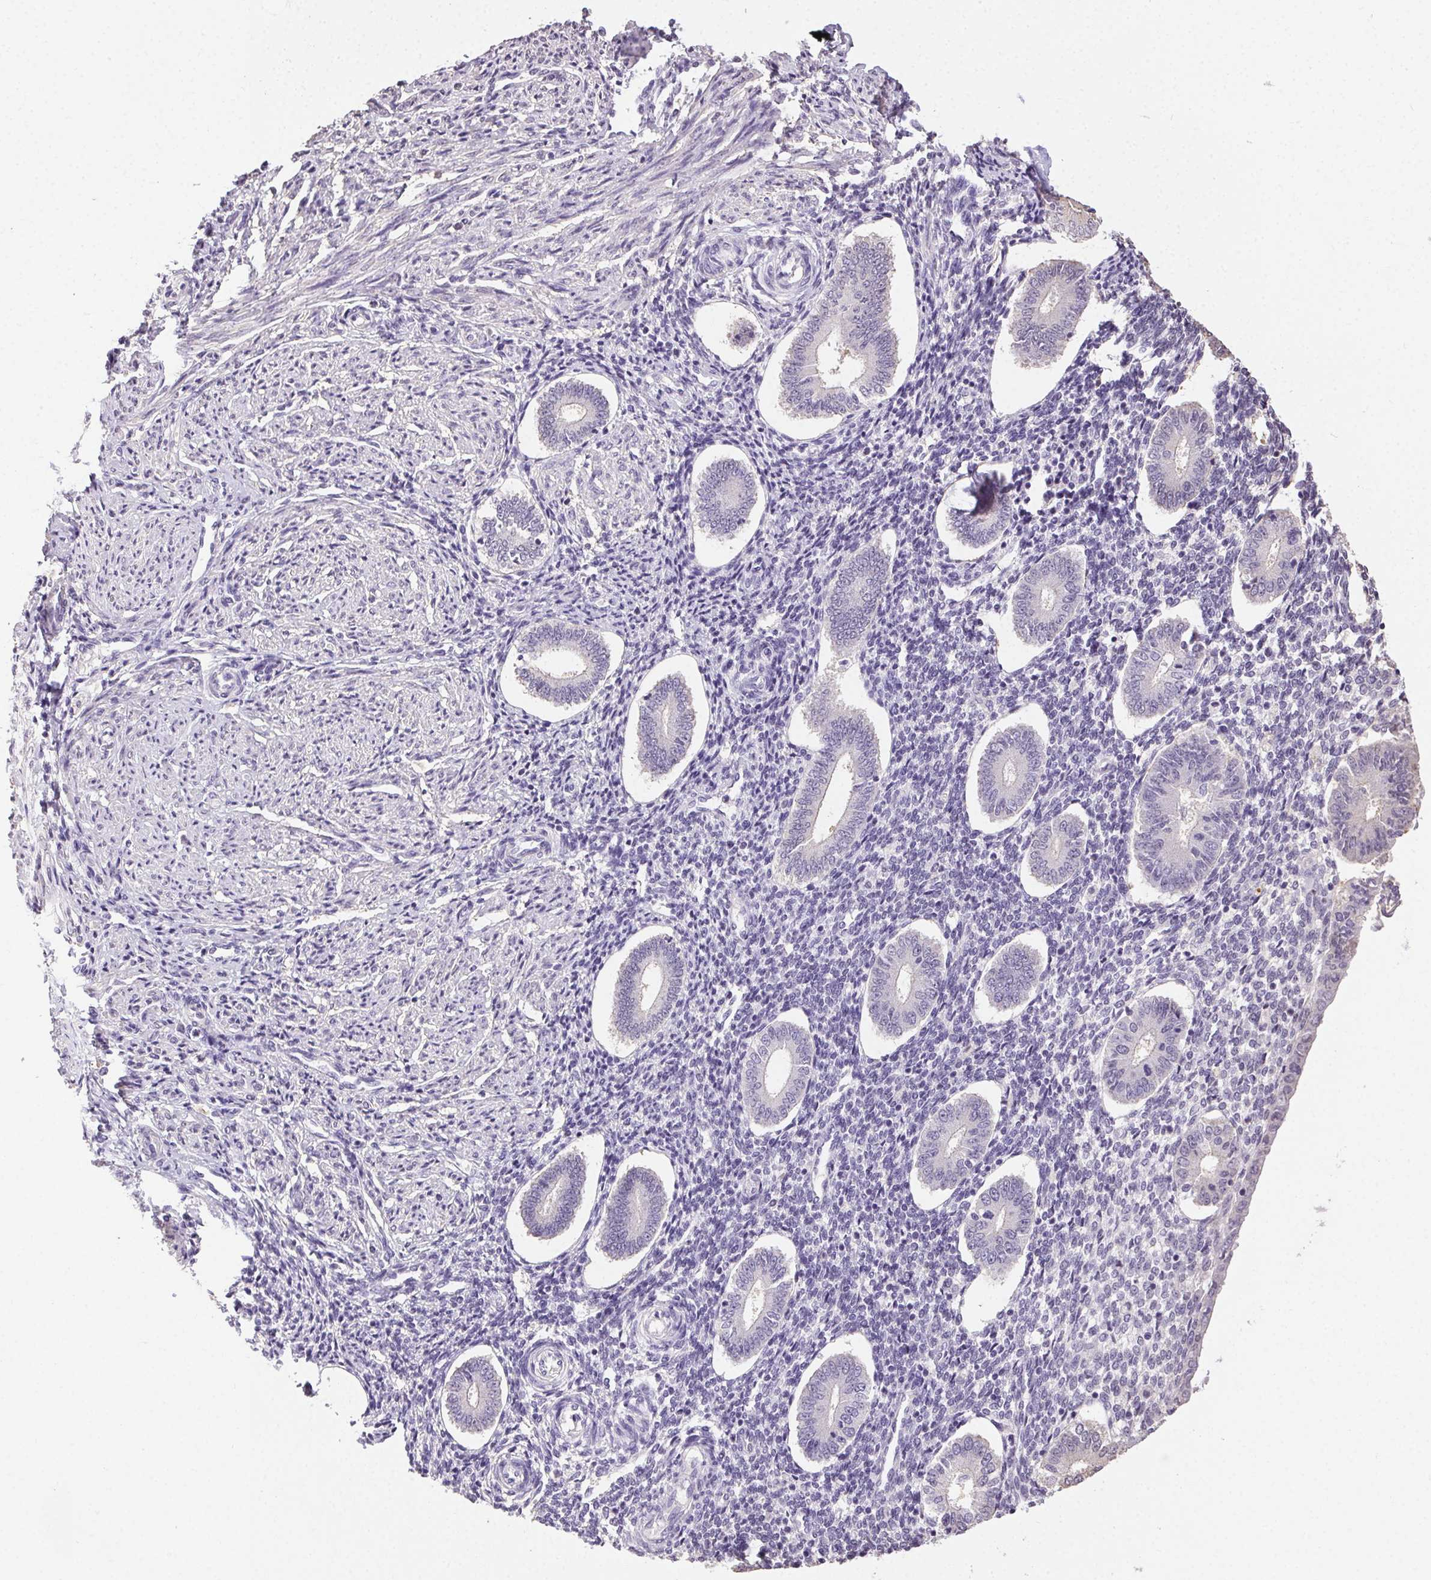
{"staining": {"intensity": "negative", "quantity": "none", "location": "none"}, "tissue": "endometrium", "cell_type": "Cells in endometrial stroma", "image_type": "normal", "snomed": [{"axis": "morphology", "description": "Normal tissue, NOS"}, {"axis": "topography", "description": "Endometrium"}], "caption": "DAB immunohistochemical staining of benign endometrium shows no significant positivity in cells in endometrial stroma.", "gene": "SYCE2", "patient": {"sex": "female", "age": 40}}